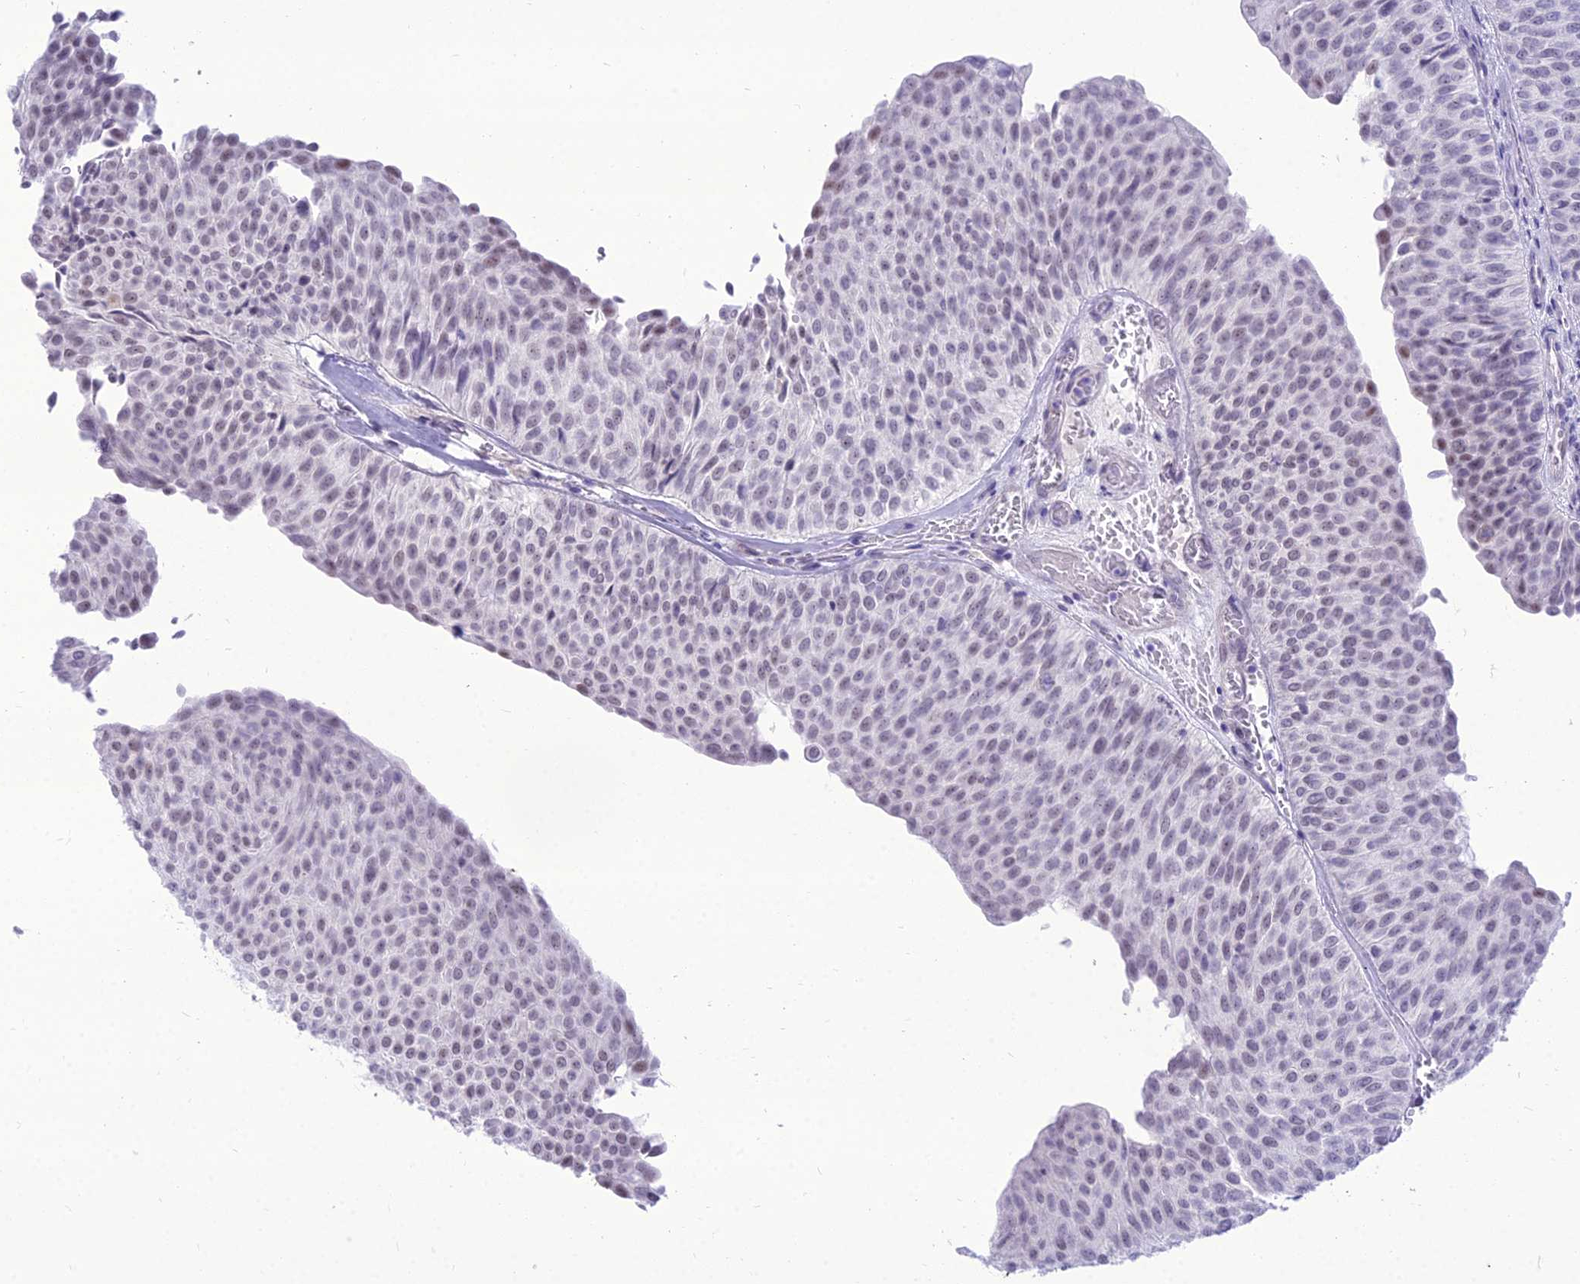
{"staining": {"intensity": "weak", "quantity": "<25%", "location": "nuclear"}, "tissue": "urothelial cancer", "cell_type": "Tumor cells", "image_type": "cancer", "snomed": [{"axis": "morphology", "description": "Urothelial carcinoma, Low grade"}, {"axis": "topography", "description": "Urinary bladder"}], "caption": "Tumor cells show no significant expression in urothelial cancer.", "gene": "DHX40", "patient": {"sex": "male", "age": 78}}